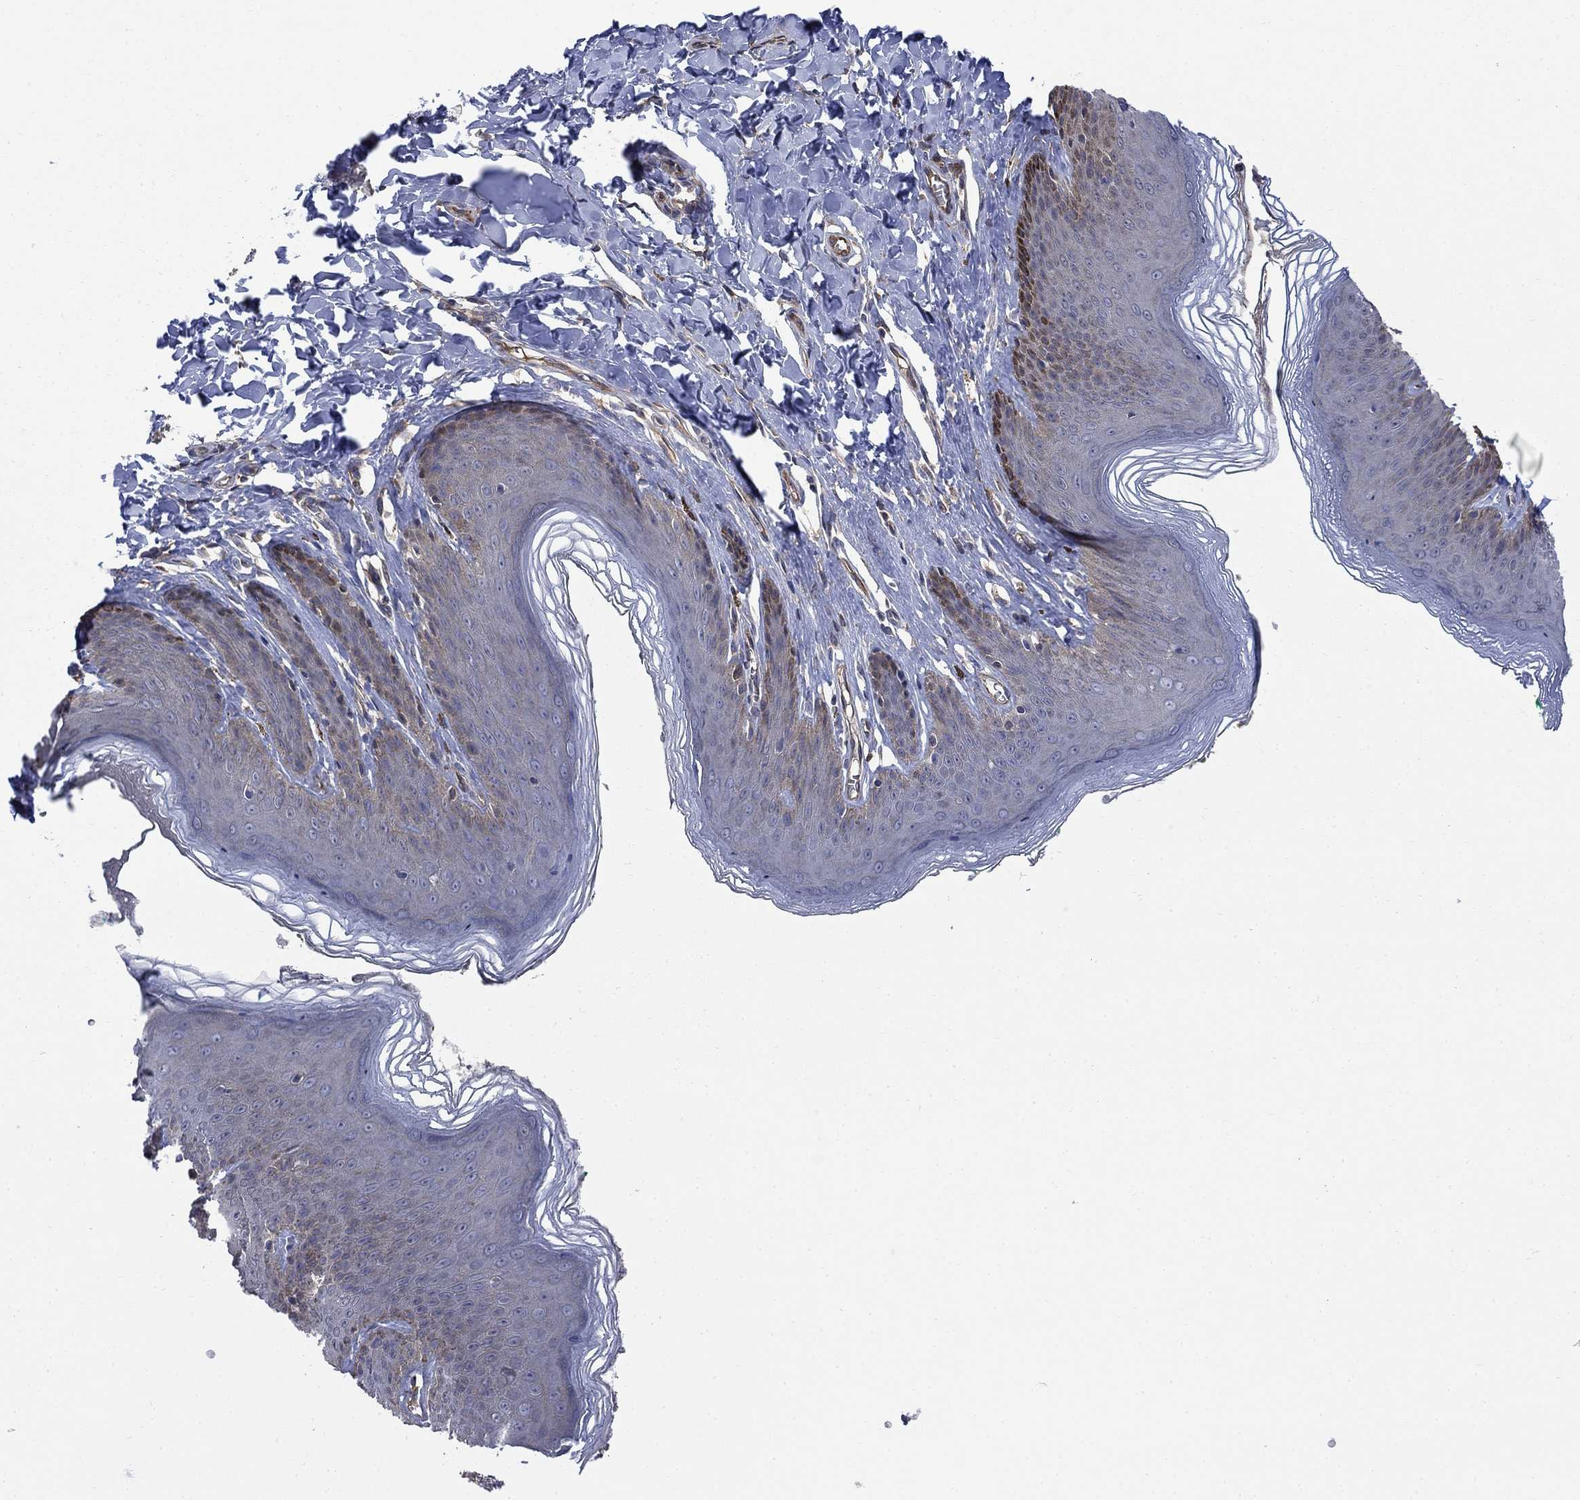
{"staining": {"intensity": "negative", "quantity": "none", "location": "none"}, "tissue": "skin", "cell_type": "Epidermal cells", "image_type": "normal", "snomed": [{"axis": "morphology", "description": "Normal tissue, NOS"}, {"axis": "topography", "description": "Vulva"}, {"axis": "topography", "description": "Peripheral nerve tissue"}], "caption": "Immunohistochemical staining of unremarkable skin demonstrates no significant staining in epidermal cells.", "gene": "PDZD2", "patient": {"sex": "female", "age": 66}}